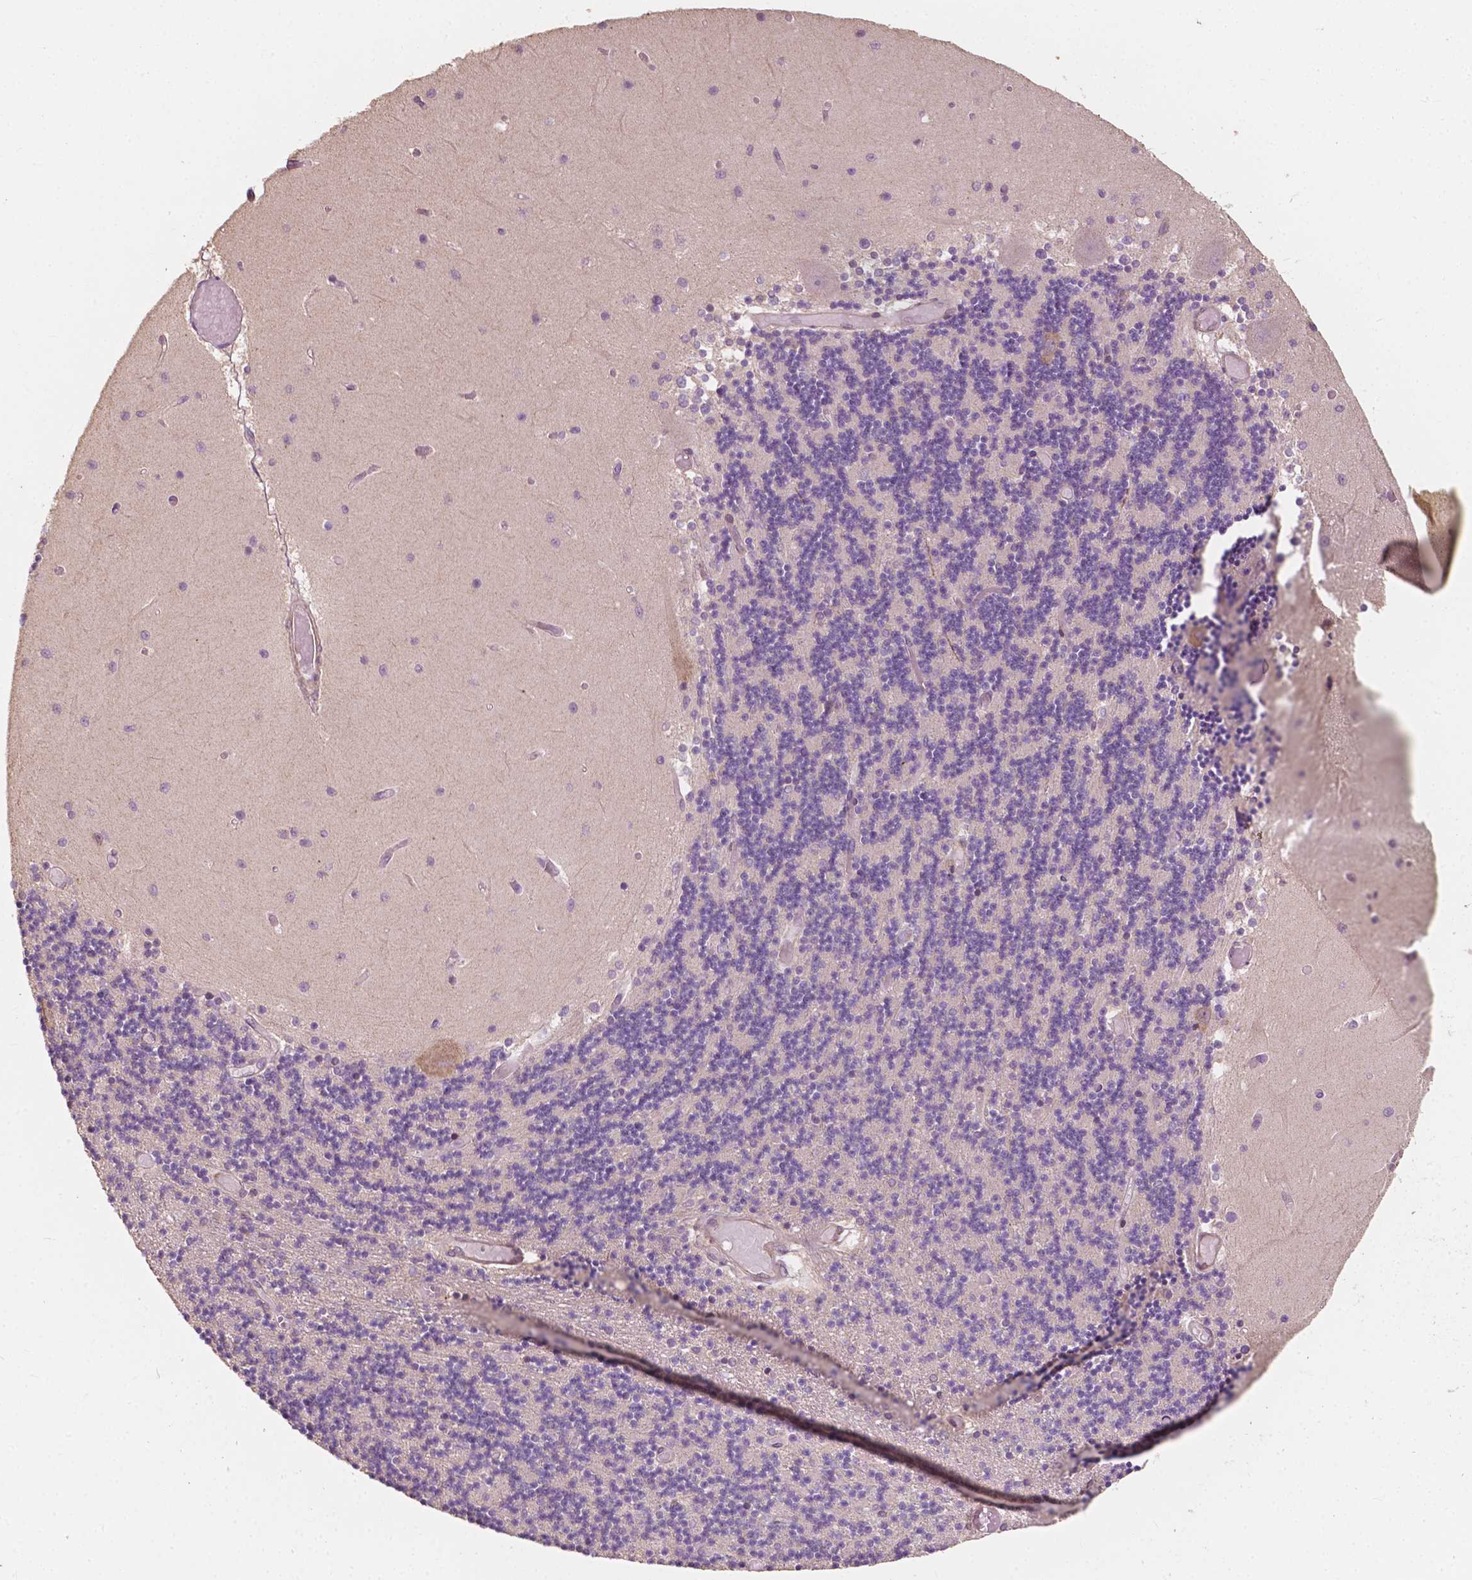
{"staining": {"intensity": "negative", "quantity": "none", "location": "none"}, "tissue": "cerebellum", "cell_type": "Cells in granular layer", "image_type": "normal", "snomed": [{"axis": "morphology", "description": "Normal tissue, NOS"}, {"axis": "topography", "description": "Cerebellum"}], "caption": "Benign cerebellum was stained to show a protein in brown. There is no significant positivity in cells in granular layer. The staining was performed using DAB to visualize the protein expression in brown, while the nuclei were stained in blue with hematoxylin (Magnification: 20x).", "gene": "G3BP1", "patient": {"sex": "female", "age": 28}}